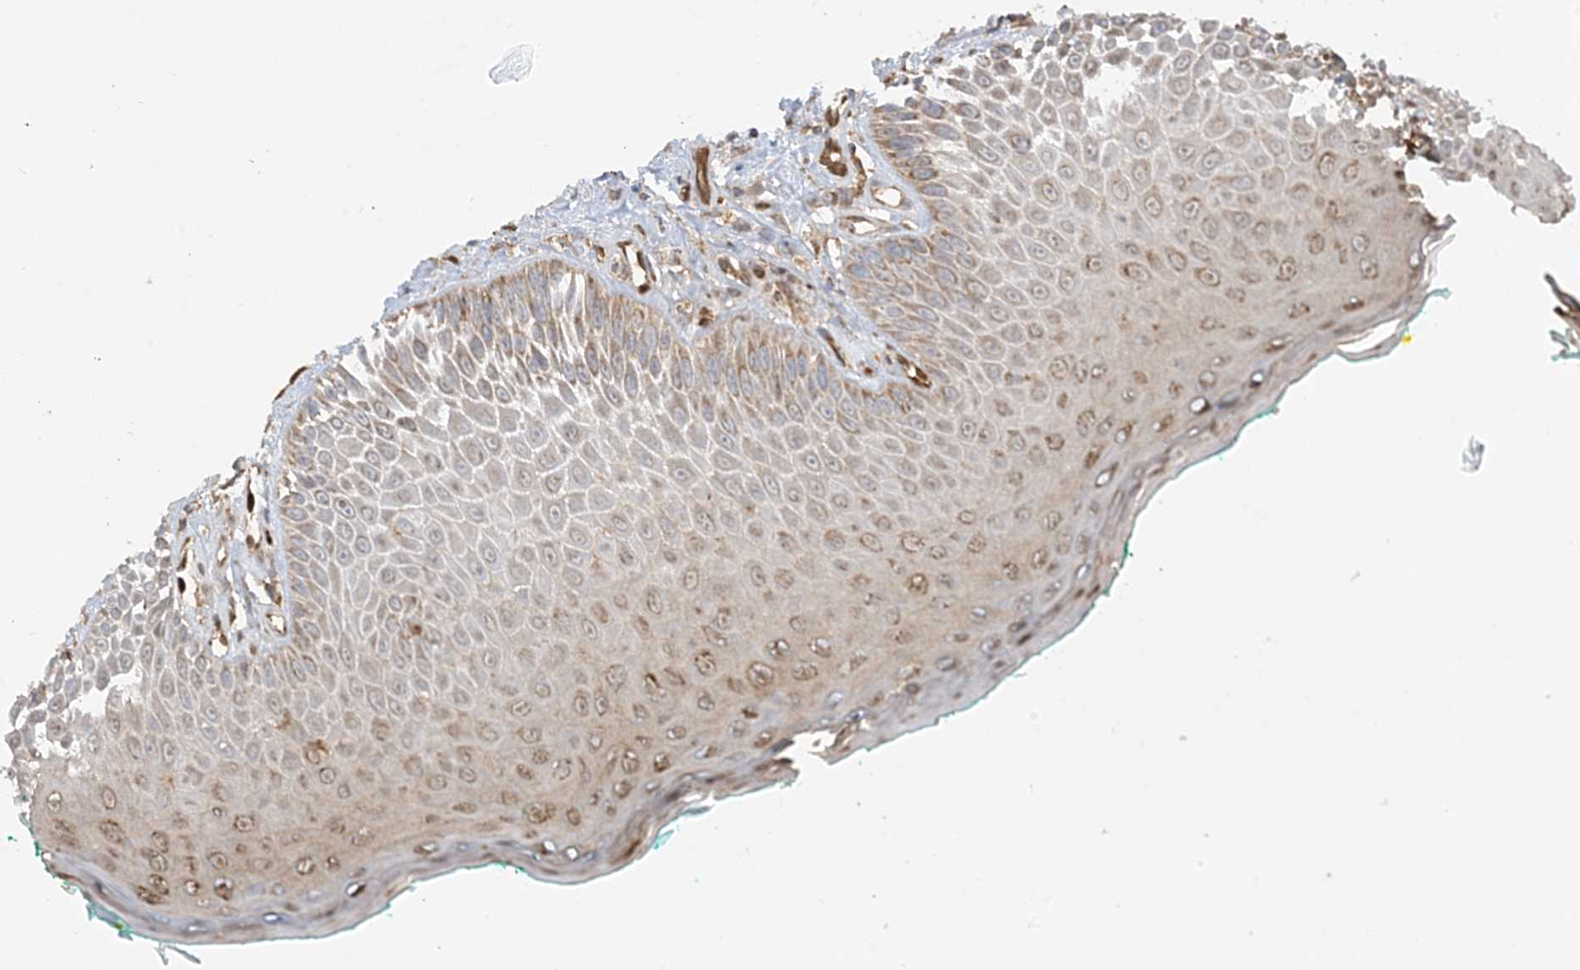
{"staining": {"intensity": "moderate", "quantity": "25%-75%", "location": "cytoplasmic/membranous"}, "tissue": "oral mucosa", "cell_type": "Squamous epithelial cells", "image_type": "normal", "snomed": [{"axis": "morphology", "description": "Normal tissue, NOS"}, {"axis": "topography", "description": "Oral tissue"}], "caption": "Immunohistochemistry (IHC) photomicrograph of unremarkable human oral mucosa stained for a protein (brown), which shows medium levels of moderate cytoplasmic/membranous staining in approximately 25%-75% of squamous epithelial cells.", "gene": "PPM1F", "patient": {"sex": "female", "age": 70}}